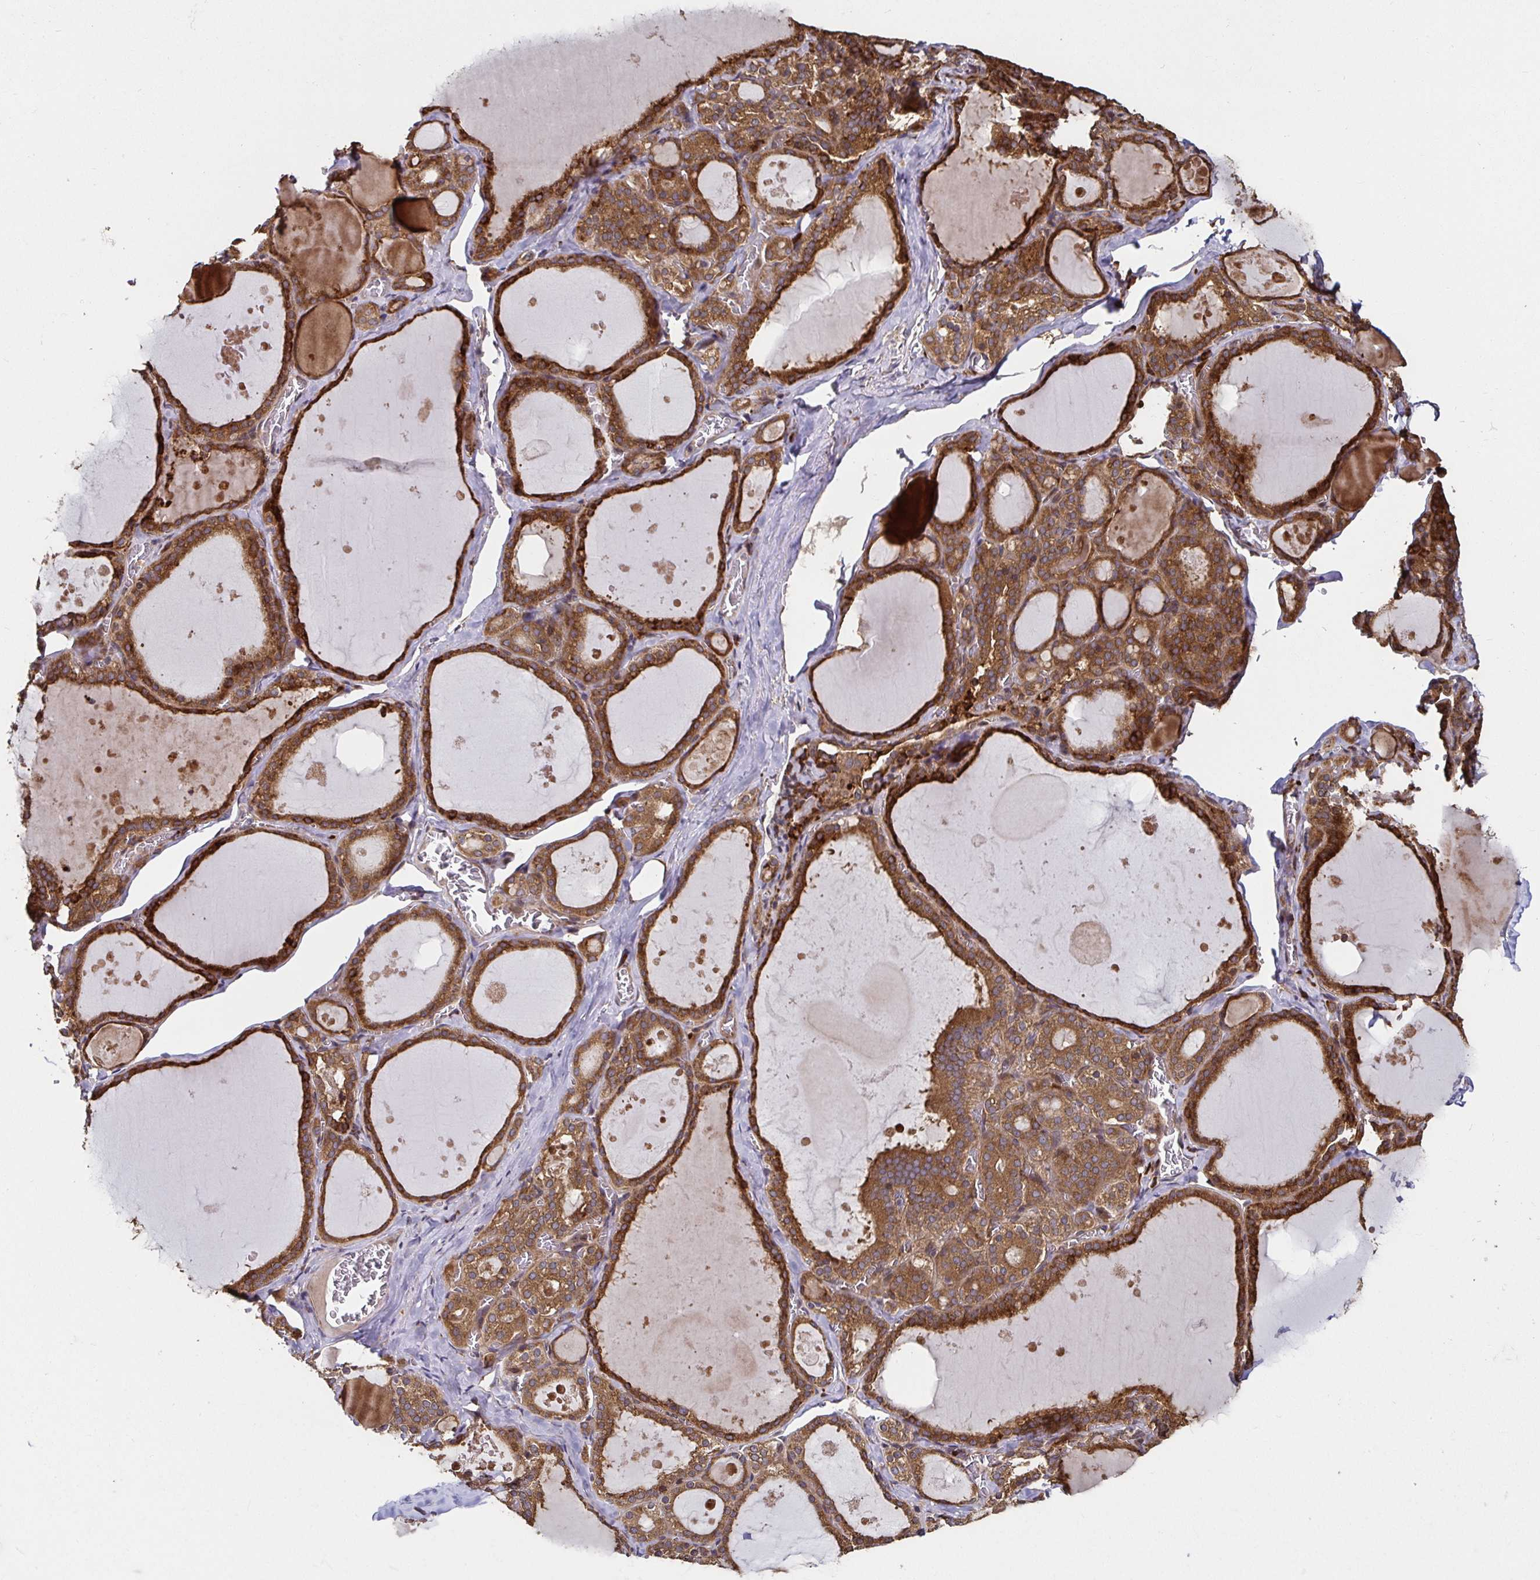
{"staining": {"intensity": "strong", "quantity": ">75%", "location": "cytoplasmic/membranous"}, "tissue": "thyroid gland", "cell_type": "Glandular cells", "image_type": "normal", "snomed": [{"axis": "morphology", "description": "Normal tissue, NOS"}, {"axis": "topography", "description": "Thyroid gland"}], "caption": "Protein staining reveals strong cytoplasmic/membranous positivity in about >75% of glandular cells in unremarkable thyroid gland.", "gene": "MLST8", "patient": {"sex": "male", "age": 56}}